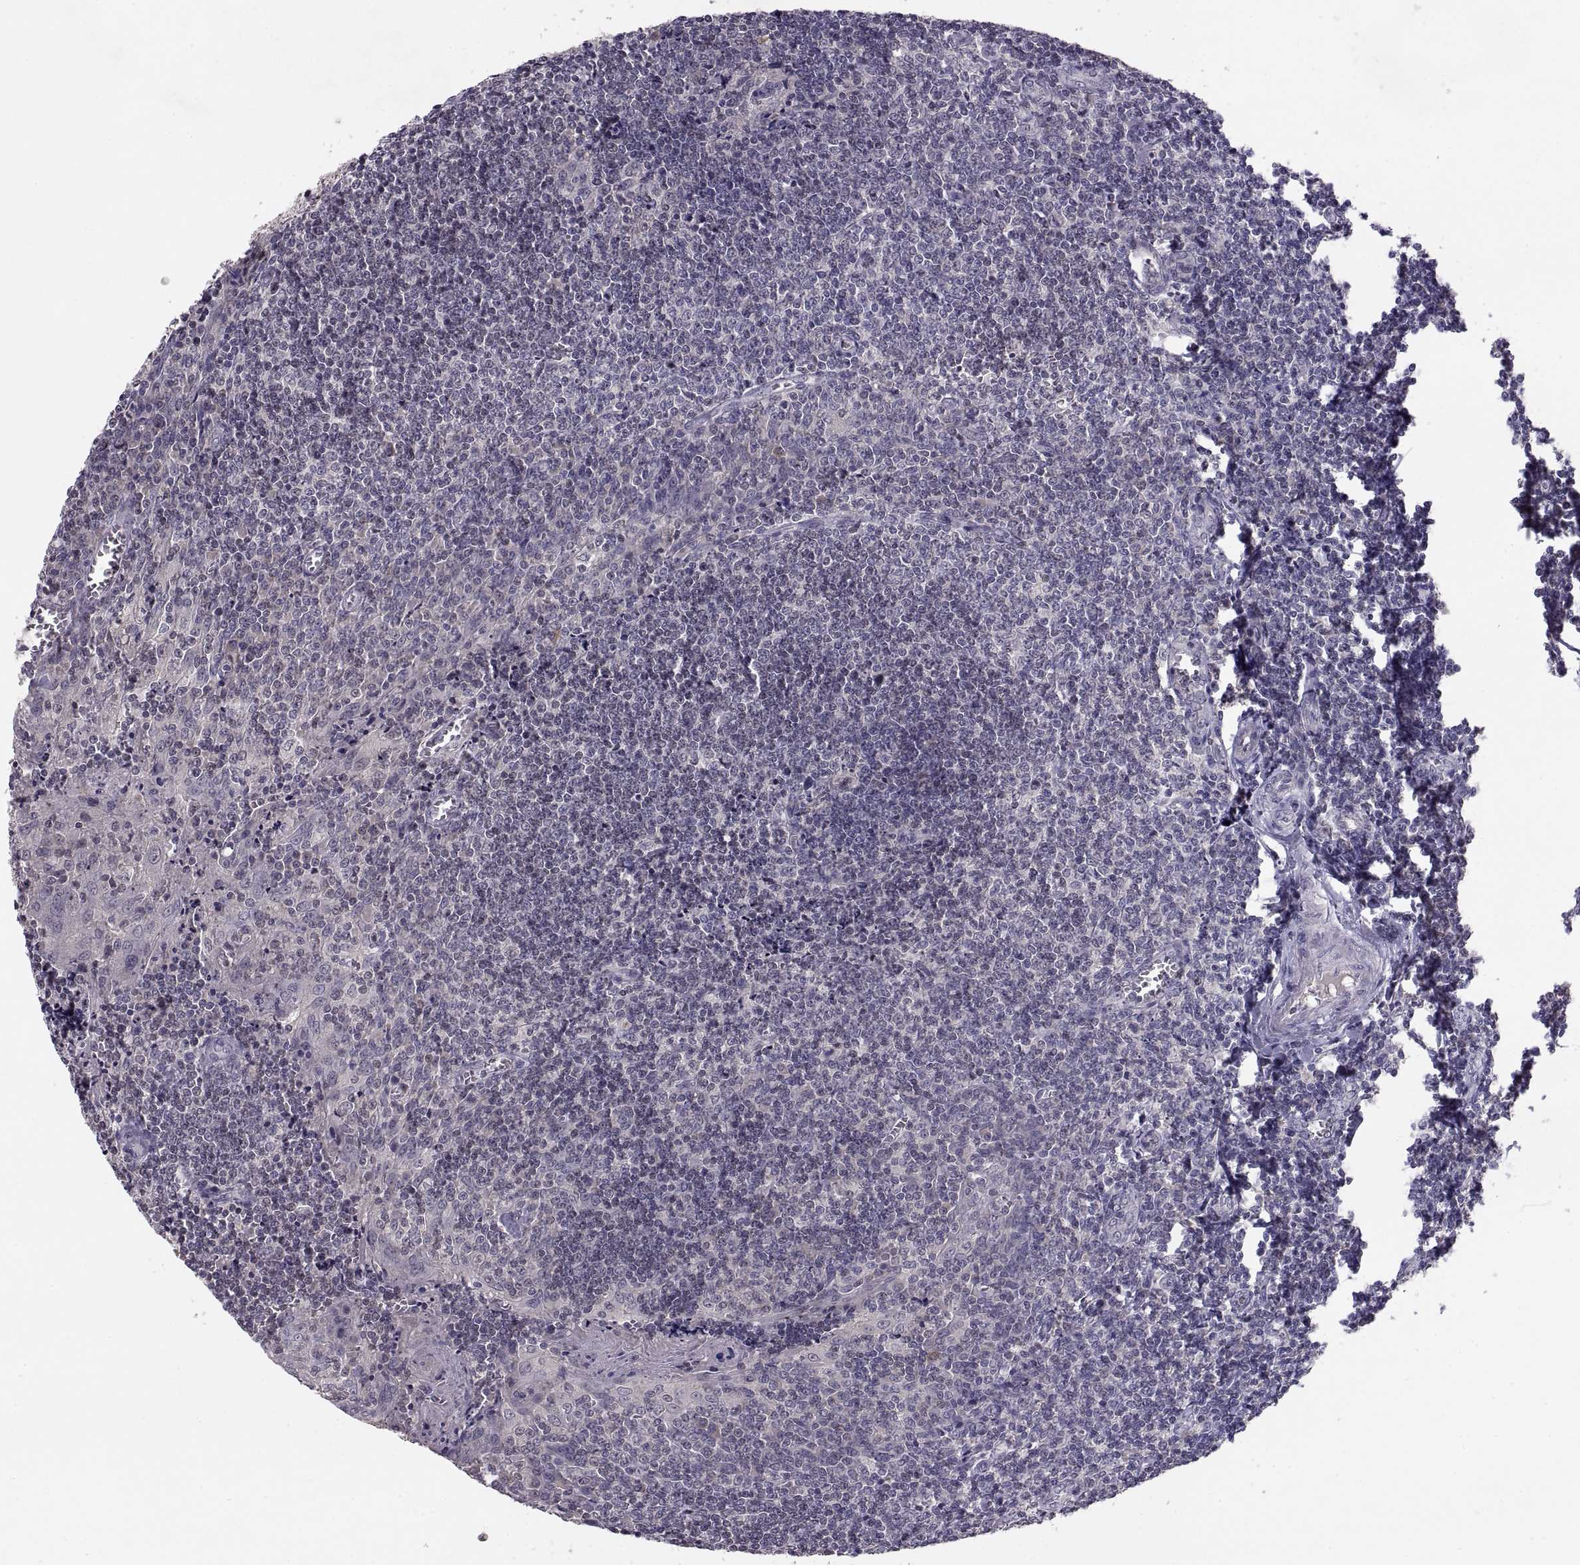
{"staining": {"intensity": "negative", "quantity": "none", "location": "none"}, "tissue": "tonsil", "cell_type": "Germinal center cells", "image_type": "normal", "snomed": [{"axis": "morphology", "description": "Normal tissue, NOS"}, {"axis": "morphology", "description": "Inflammation, NOS"}, {"axis": "topography", "description": "Tonsil"}], "caption": "This image is of unremarkable tonsil stained with IHC to label a protein in brown with the nuclei are counter-stained blue. There is no staining in germinal center cells.", "gene": "PAX2", "patient": {"sex": "female", "age": 31}}